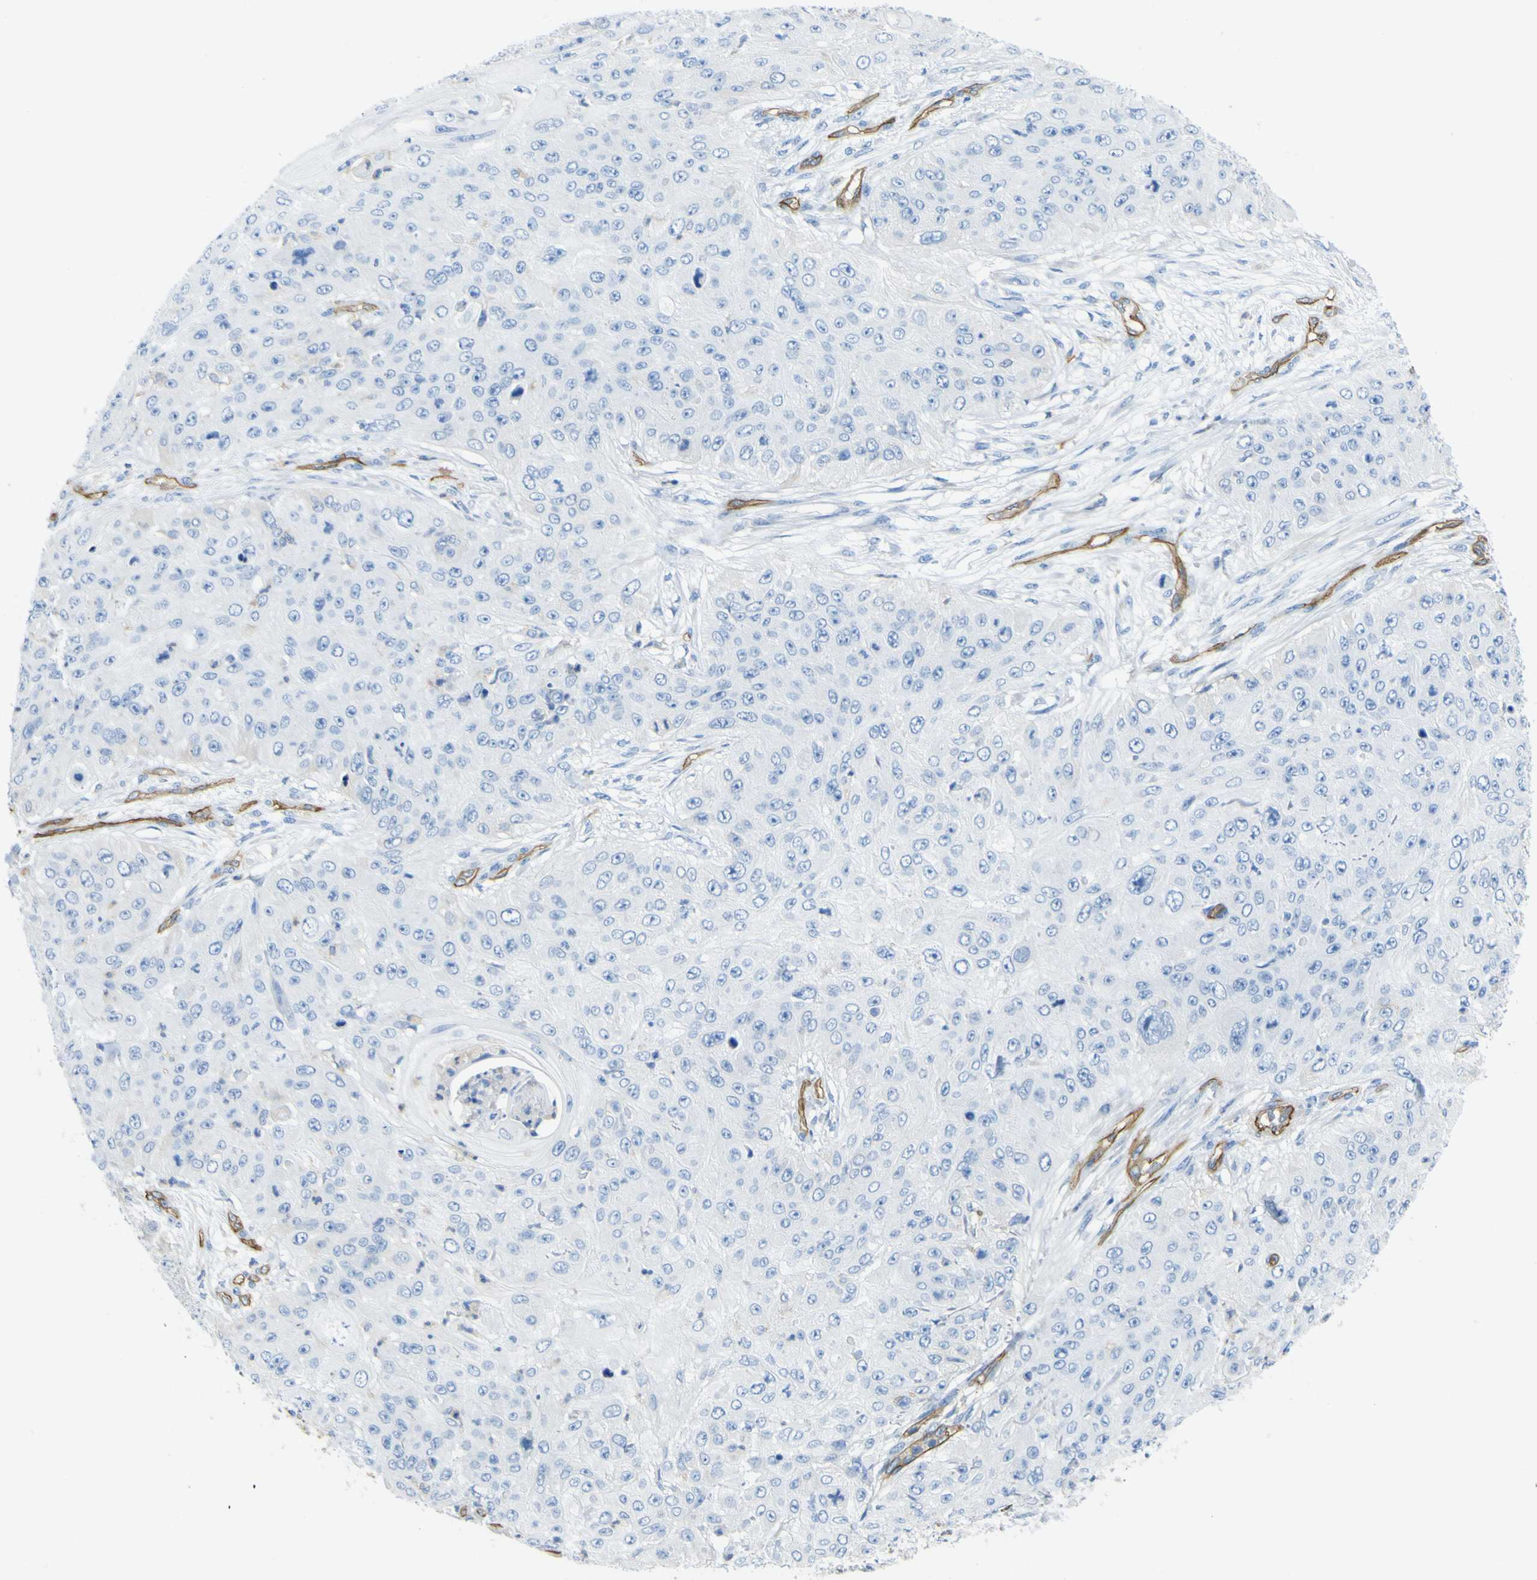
{"staining": {"intensity": "negative", "quantity": "none", "location": "none"}, "tissue": "skin cancer", "cell_type": "Tumor cells", "image_type": "cancer", "snomed": [{"axis": "morphology", "description": "Squamous cell carcinoma, NOS"}, {"axis": "topography", "description": "Skin"}], "caption": "Micrograph shows no significant protein staining in tumor cells of squamous cell carcinoma (skin).", "gene": "CD93", "patient": {"sex": "female", "age": 80}}